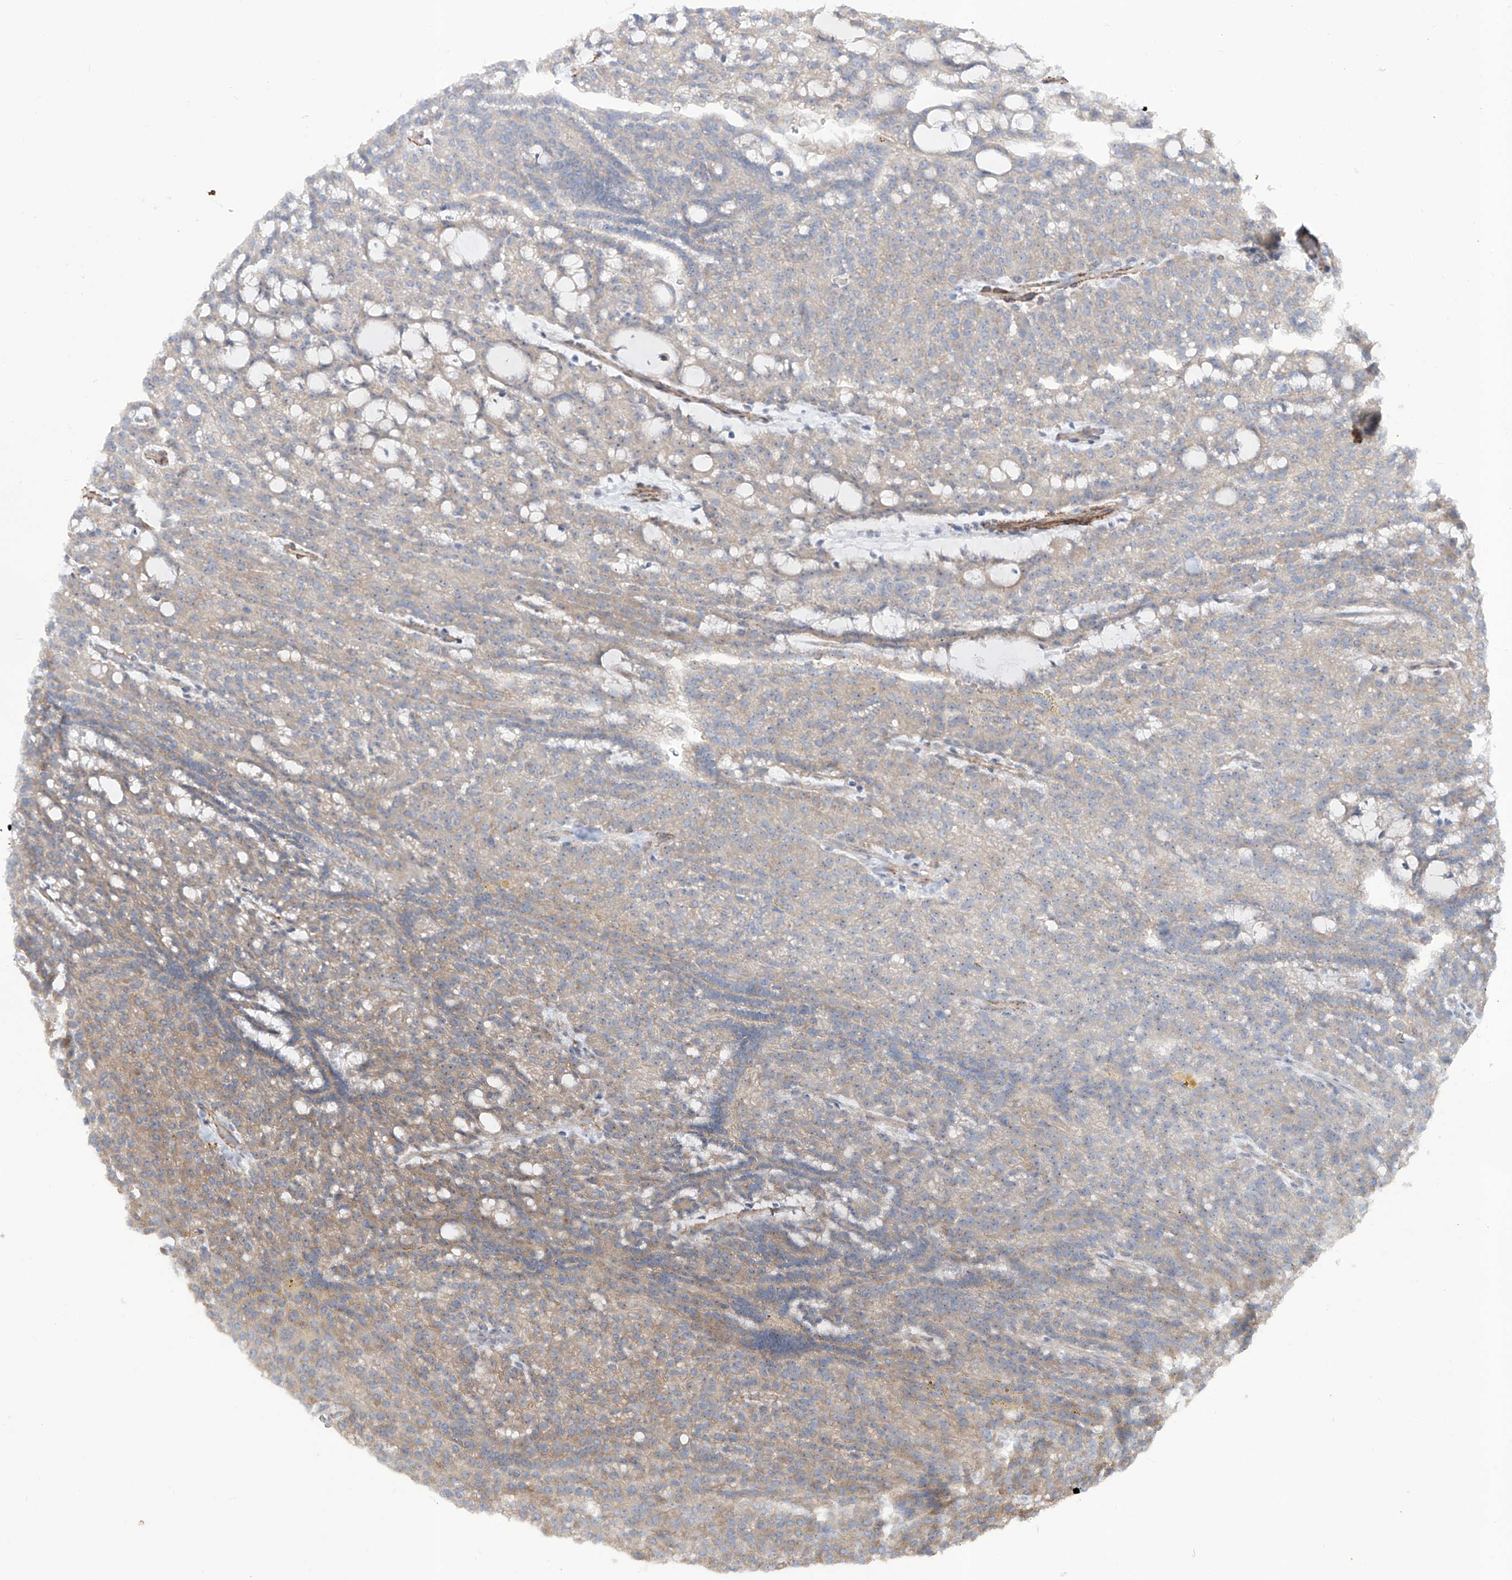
{"staining": {"intensity": "moderate", "quantity": "25%-75%", "location": "cytoplasmic/membranous"}, "tissue": "renal cancer", "cell_type": "Tumor cells", "image_type": "cancer", "snomed": [{"axis": "morphology", "description": "Adenocarcinoma, NOS"}, {"axis": "topography", "description": "Kidney"}], "caption": "DAB immunohistochemical staining of human adenocarcinoma (renal) demonstrates moderate cytoplasmic/membranous protein positivity in approximately 25%-75% of tumor cells.", "gene": "ZNF490", "patient": {"sex": "male", "age": 63}}